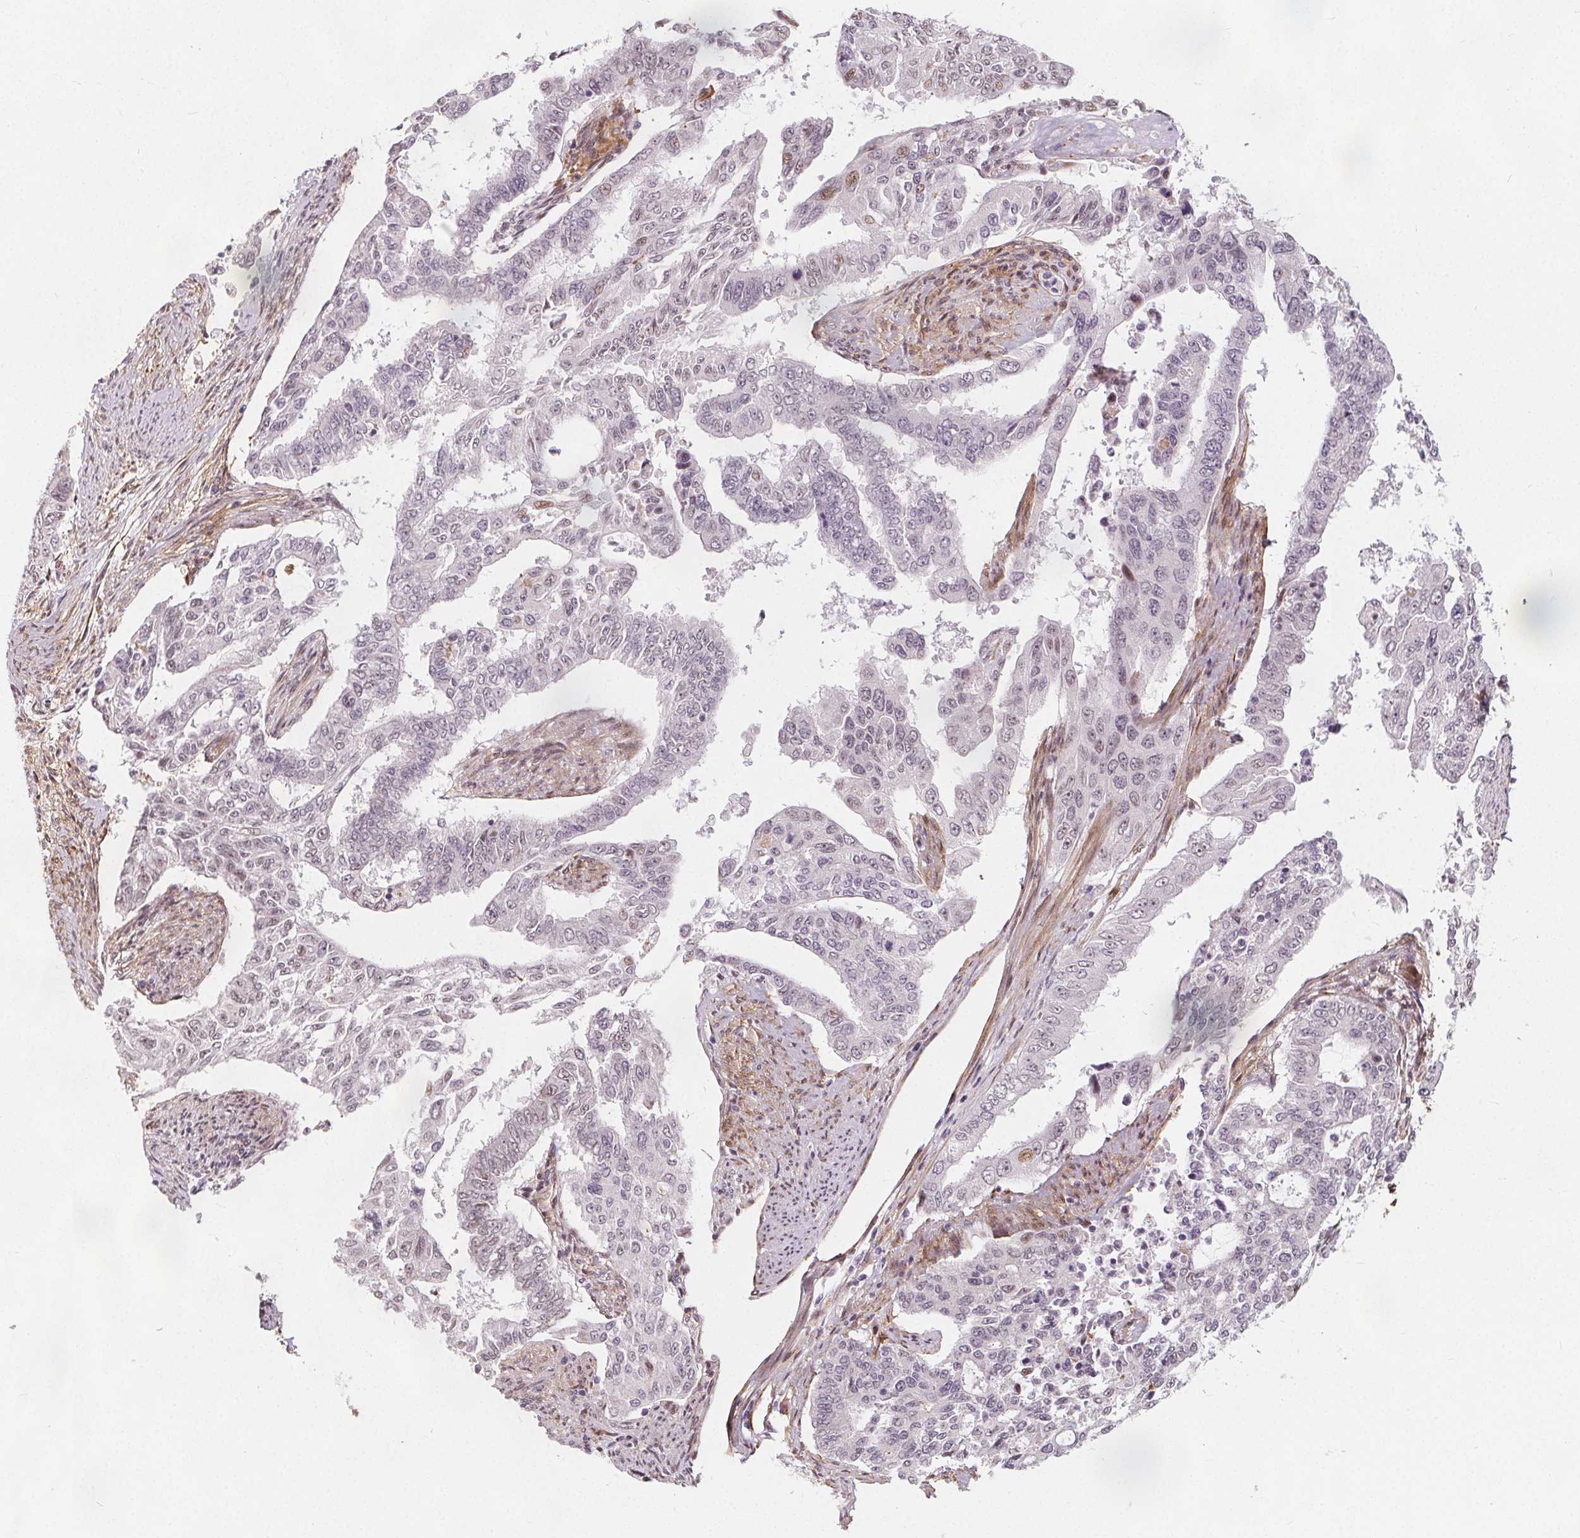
{"staining": {"intensity": "negative", "quantity": "none", "location": "none"}, "tissue": "endometrial cancer", "cell_type": "Tumor cells", "image_type": "cancer", "snomed": [{"axis": "morphology", "description": "Adenocarcinoma, NOS"}, {"axis": "topography", "description": "Uterus"}], "caption": "Immunohistochemistry (IHC) photomicrograph of human endometrial adenocarcinoma stained for a protein (brown), which exhibits no positivity in tumor cells.", "gene": "HAS1", "patient": {"sex": "female", "age": 59}}